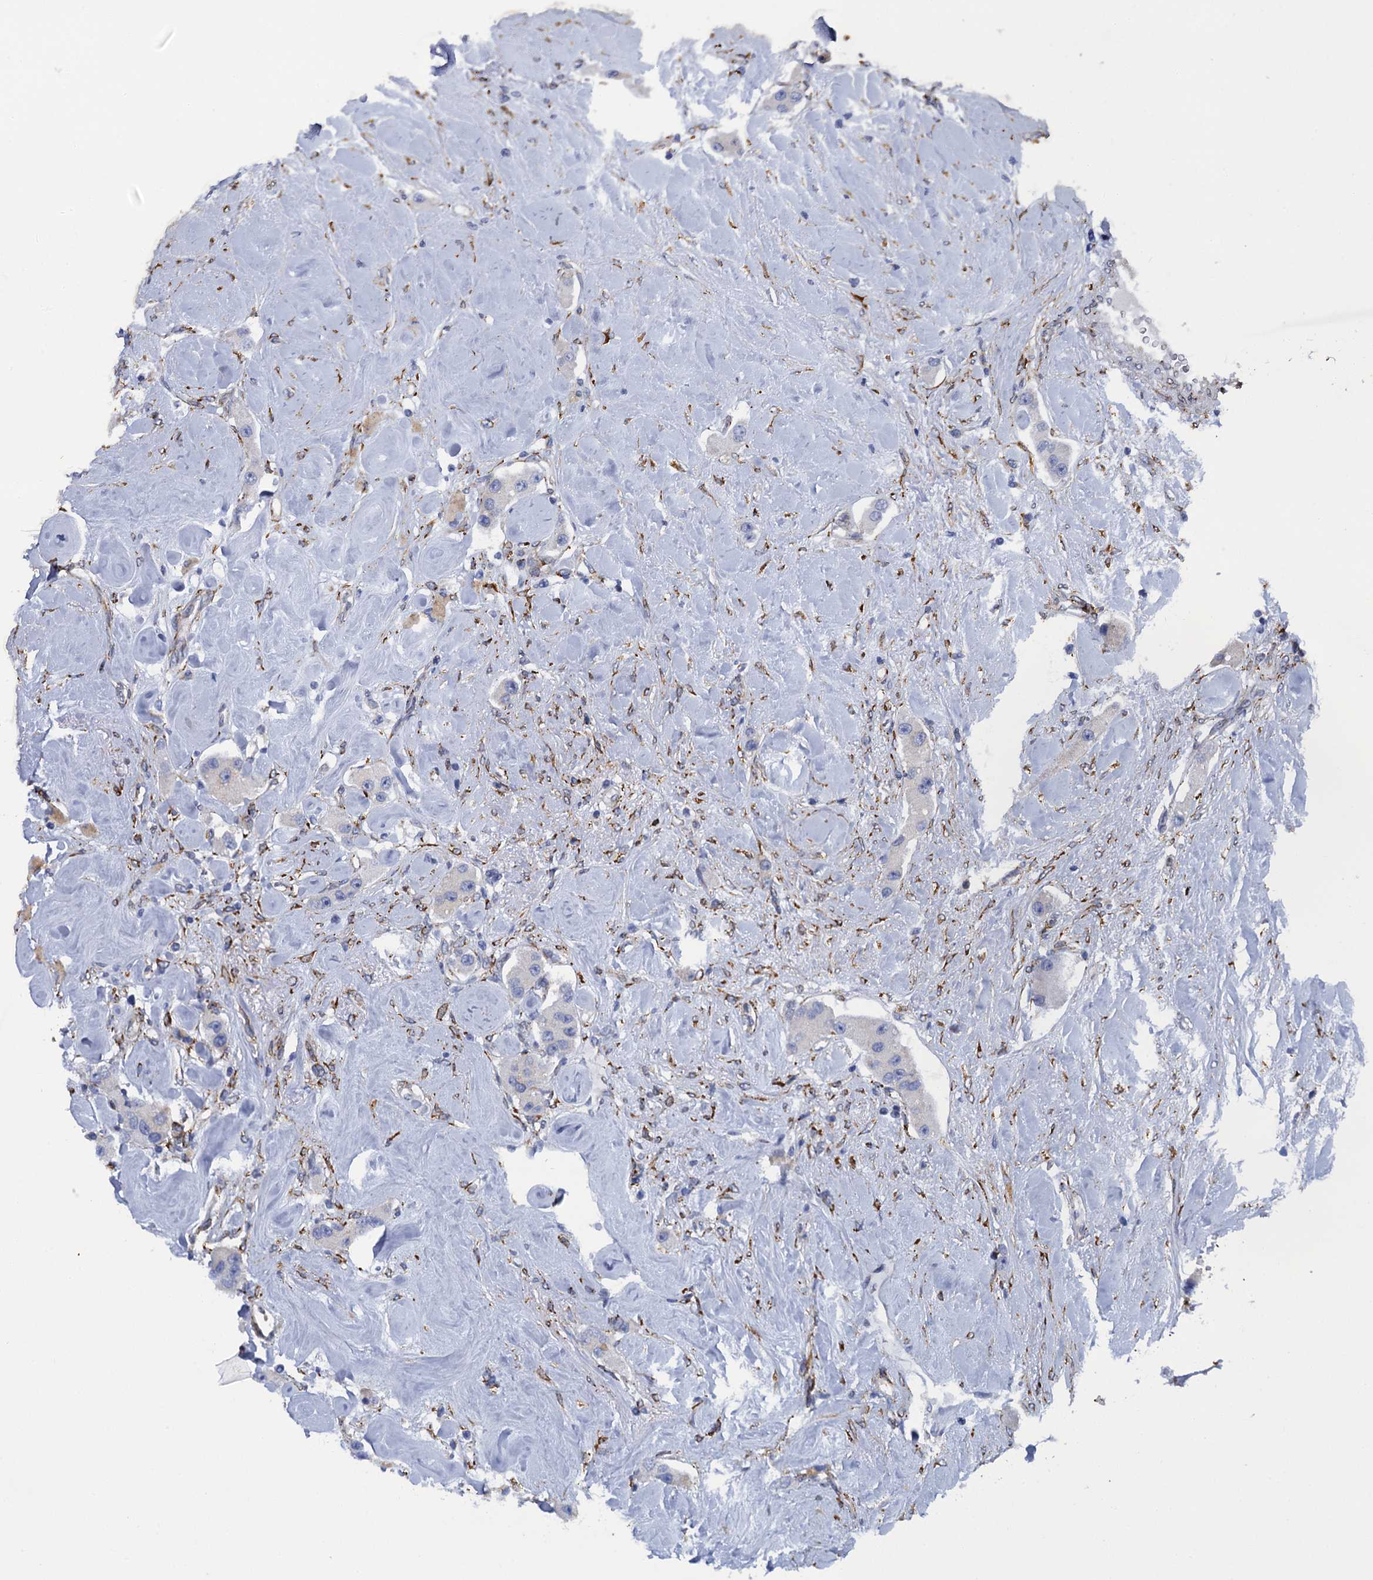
{"staining": {"intensity": "negative", "quantity": "none", "location": "none"}, "tissue": "carcinoid", "cell_type": "Tumor cells", "image_type": "cancer", "snomed": [{"axis": "morphology", "description": "Carcinoid, malignant, NOS"}, {"axis": "topography", "description": "Pancreas"}], "caption": "Immunohistochemistry image of human malignant carcinoid stained for a protein (brown), which displays no staining in tumor cells.", "gene": "POGLUT3", "patient": {"sex": "male", "age": 41}}